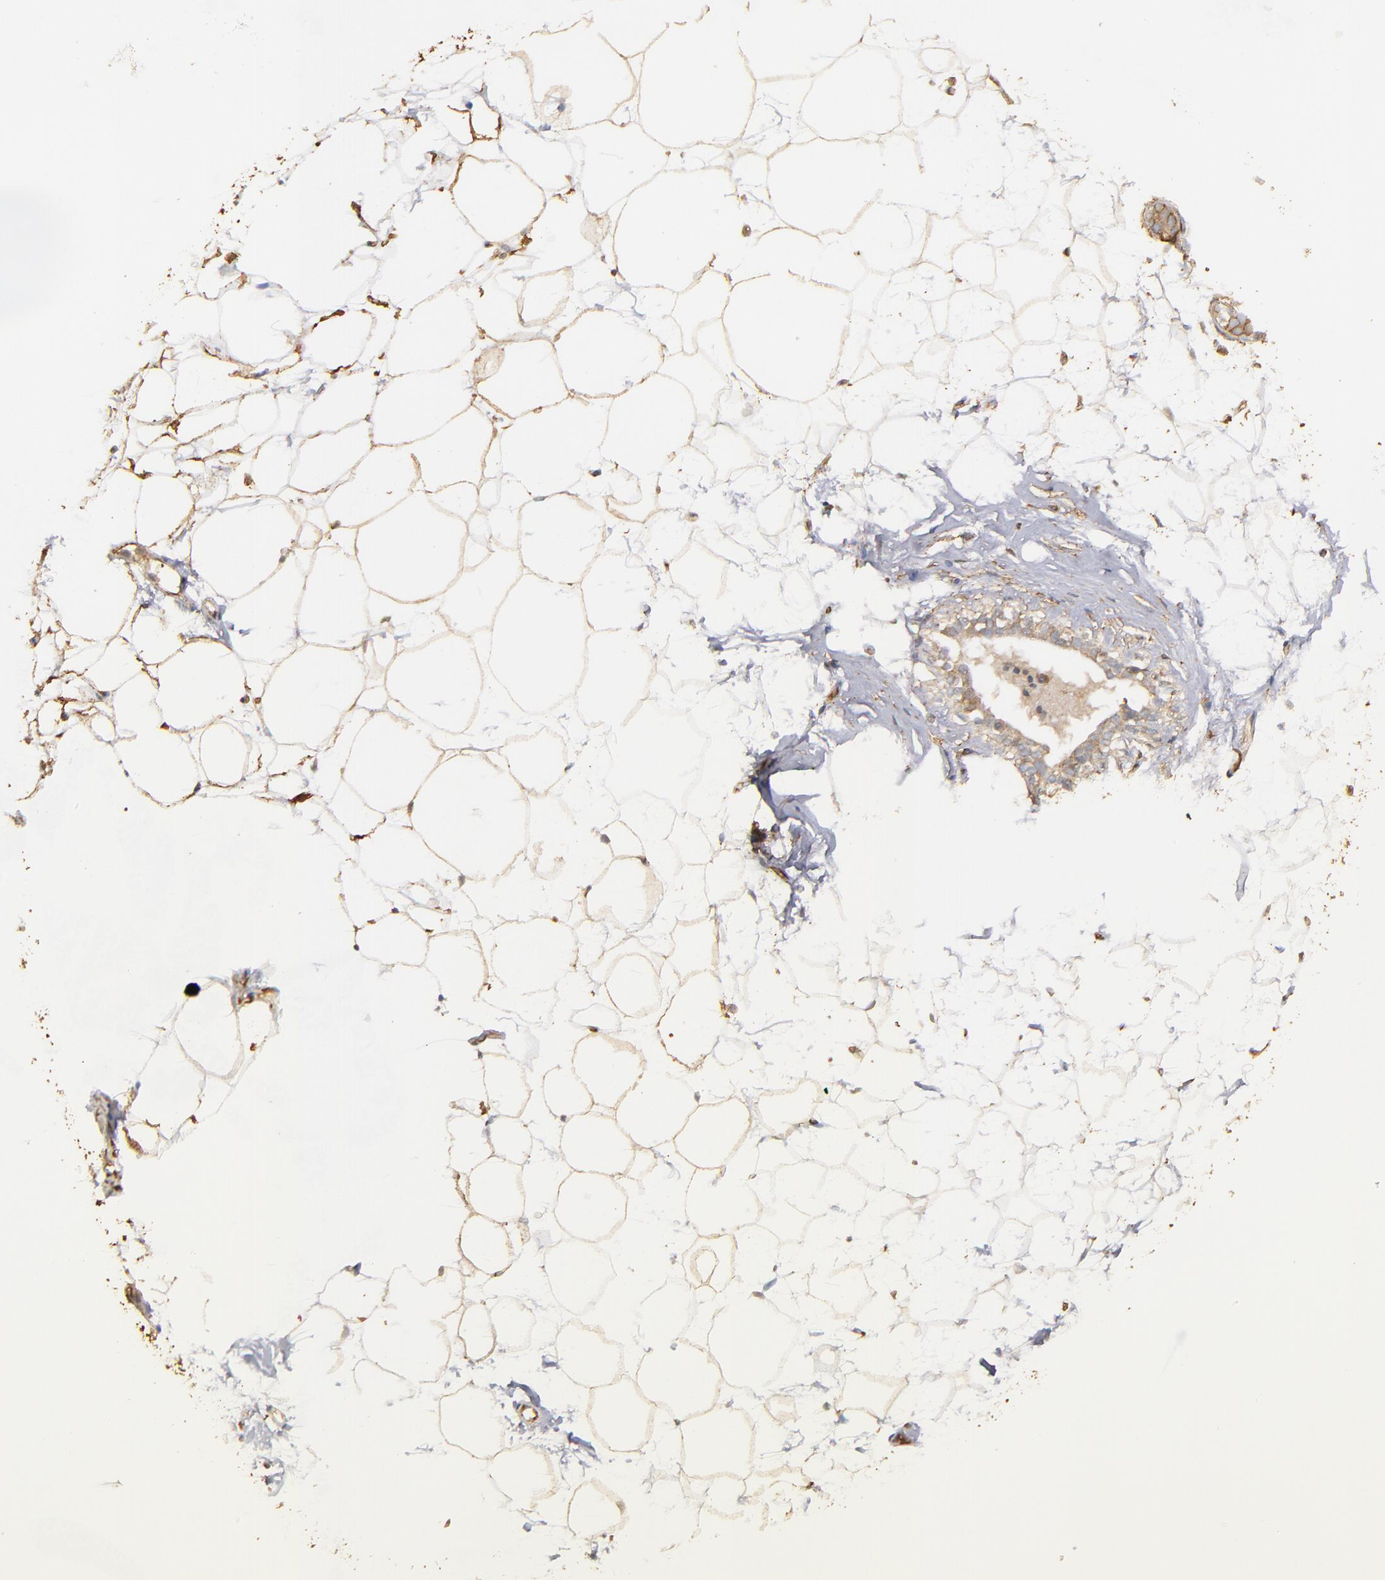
{"staining": {"intensity": "moderate", "quantity": ">75%", "location": "cytoplasmic/membranous"}, "tissue": "adipose tissue", "cell_type": "Adipocytes", "image_type": "normal", "snomed": [{"axis": "morphology", "description": "Normal tissue, NOS"}, {"axis": "topography", "description": "Breast"}], "caption": "Immunohistochemical staining of unremarkable human adipose tissue shows moderate cytoplasmic/membranous protein positivity in approximately >75% of adipocytes. The staining was performed using DAB, with brown indicating positive protein expression. Nuclei are stained blue with hematoxylin.", "gene": "DMD", "patient": {"sex": "female", "age": 22}}